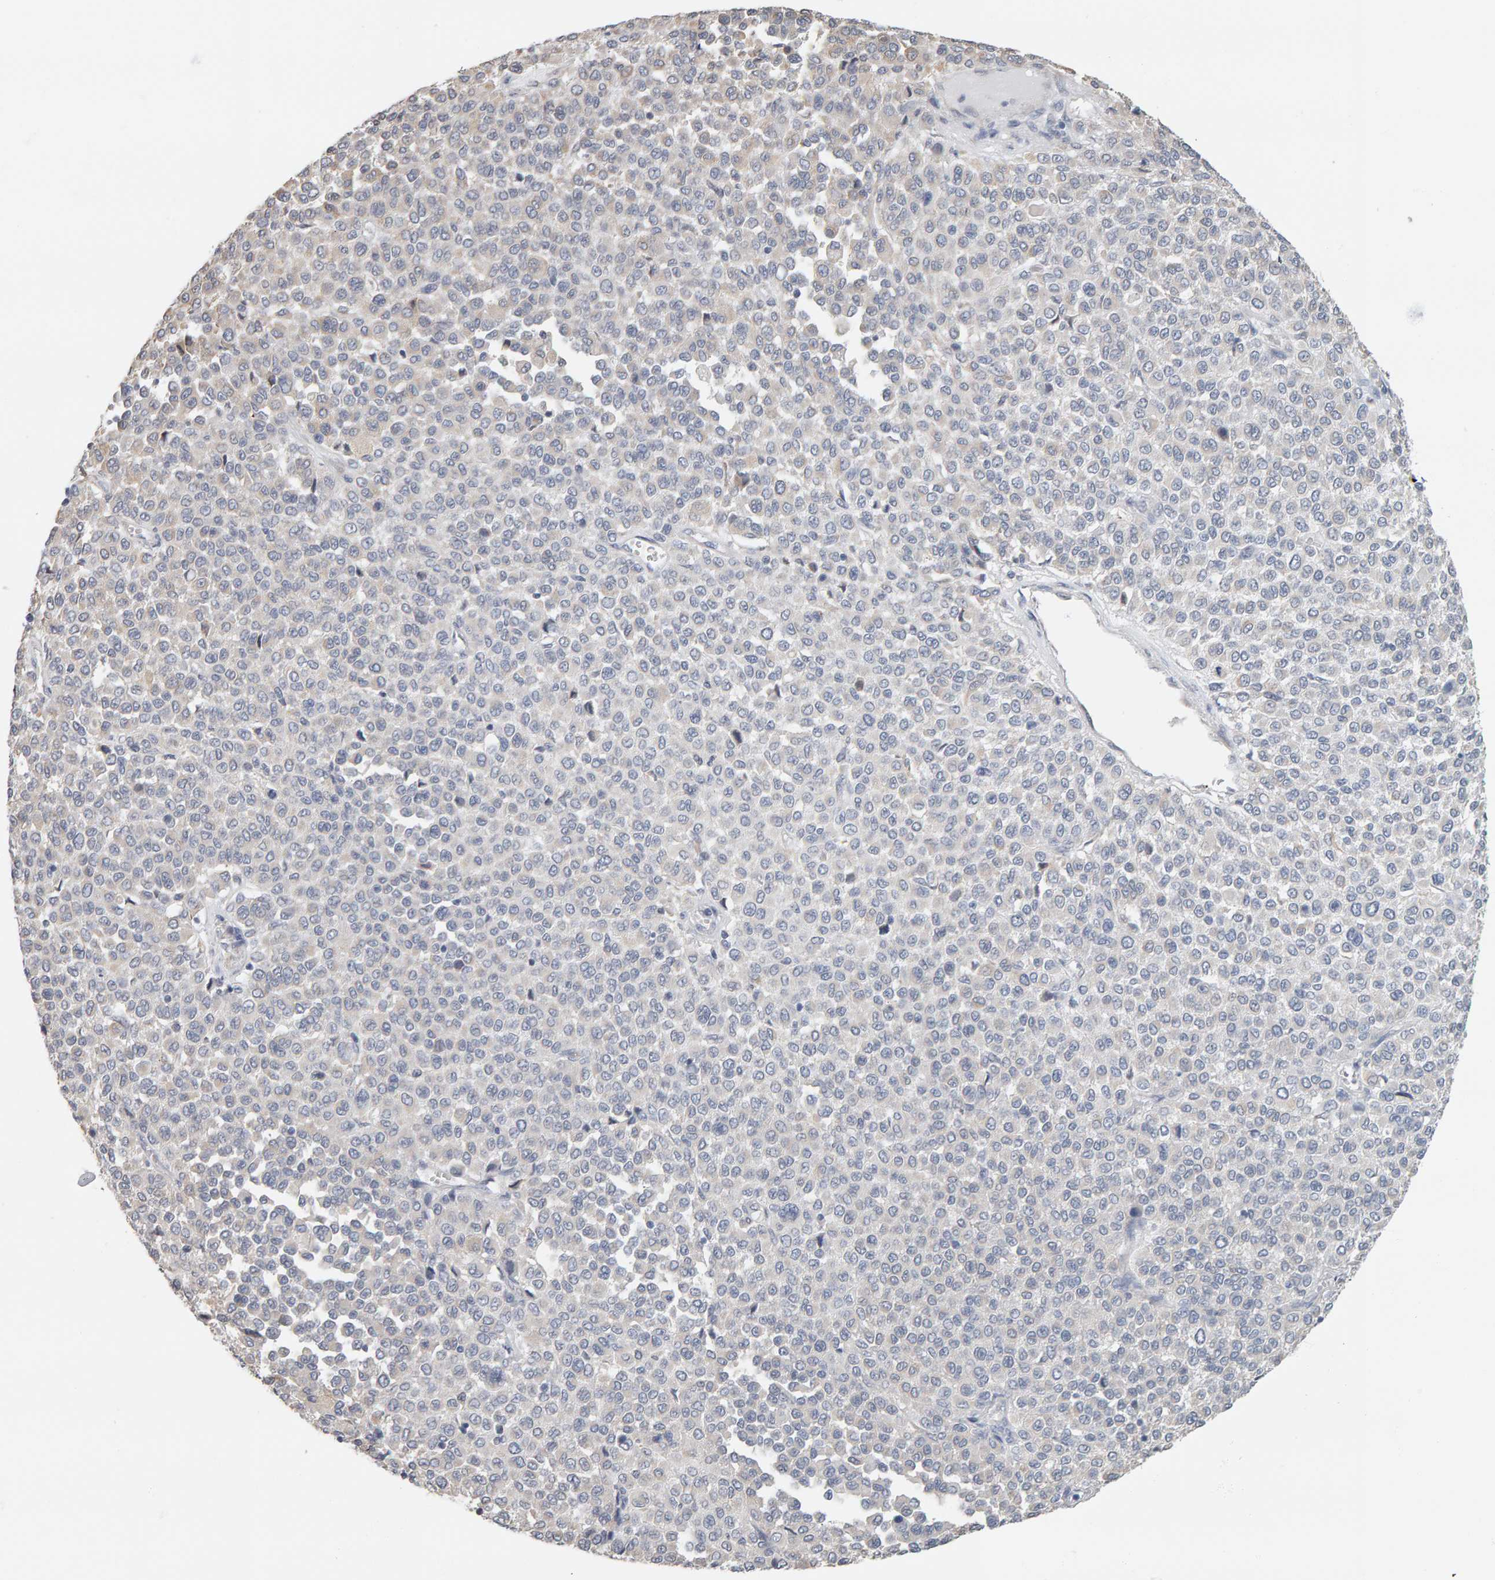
{"staining": {"intensity": "negative", "quantity": "none", "location": "none"}, "tissue": "melanoma", "cell_type": "Tumor cells", "image_type": "cancer", "snomed": [{"axis": "morphology", "description": "Malignant melanoma, Metastatic site"}, {"axis": "topography", "description": "Pancreas"}], "caption": "Immunohistochemistry (IHC) photomicrograph of neoplastic tissue: melanoma stained with DAB displays no significant protein staining in tumor cells.", "gene": "ADHFE1", "patient": {"sex": "female", "age": 30}}